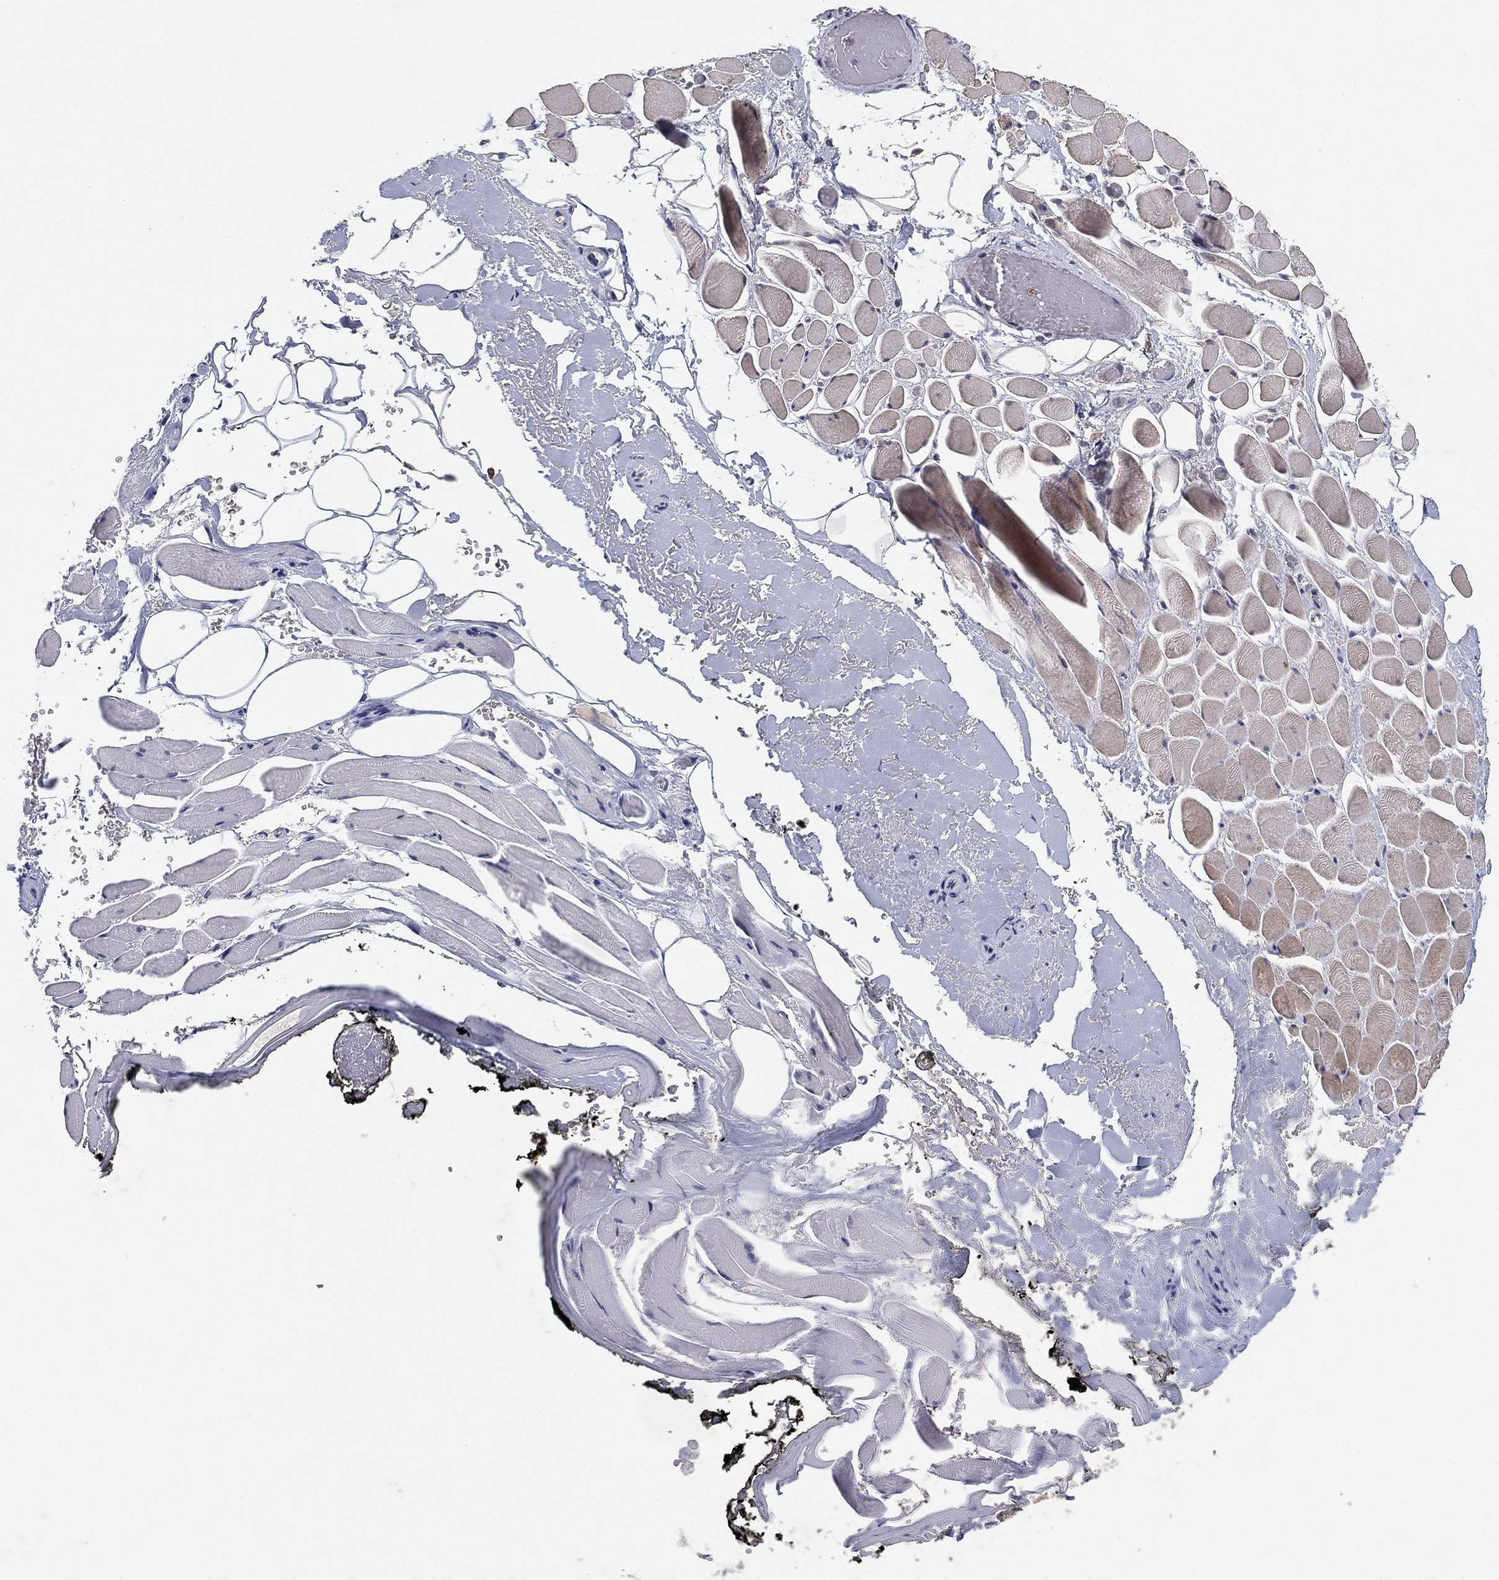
{"staining": {"intensity": "negative", "quantity": "none", "location": "none"}, "tissue": "adipose tissue", "cell_type": "Adipocytes", "image_type": "normal", "snomed": [{"axis": "morphology", "description": "Normal tissue, NOS"}, {"axis": "topography", "description": "Anal"}, {"axis": "topography", "description": "Peripheral nerve tissue"}], "caption": "An image of human adipose tissue is negative for staining in adipocytes. (DAB (3,3'-diaminobenzidine) immunohistochemistry visualized using brightfield microscopy, high magnification).", "gene": "NELFCD", "patient": {"sex": "male", "age": 53}}